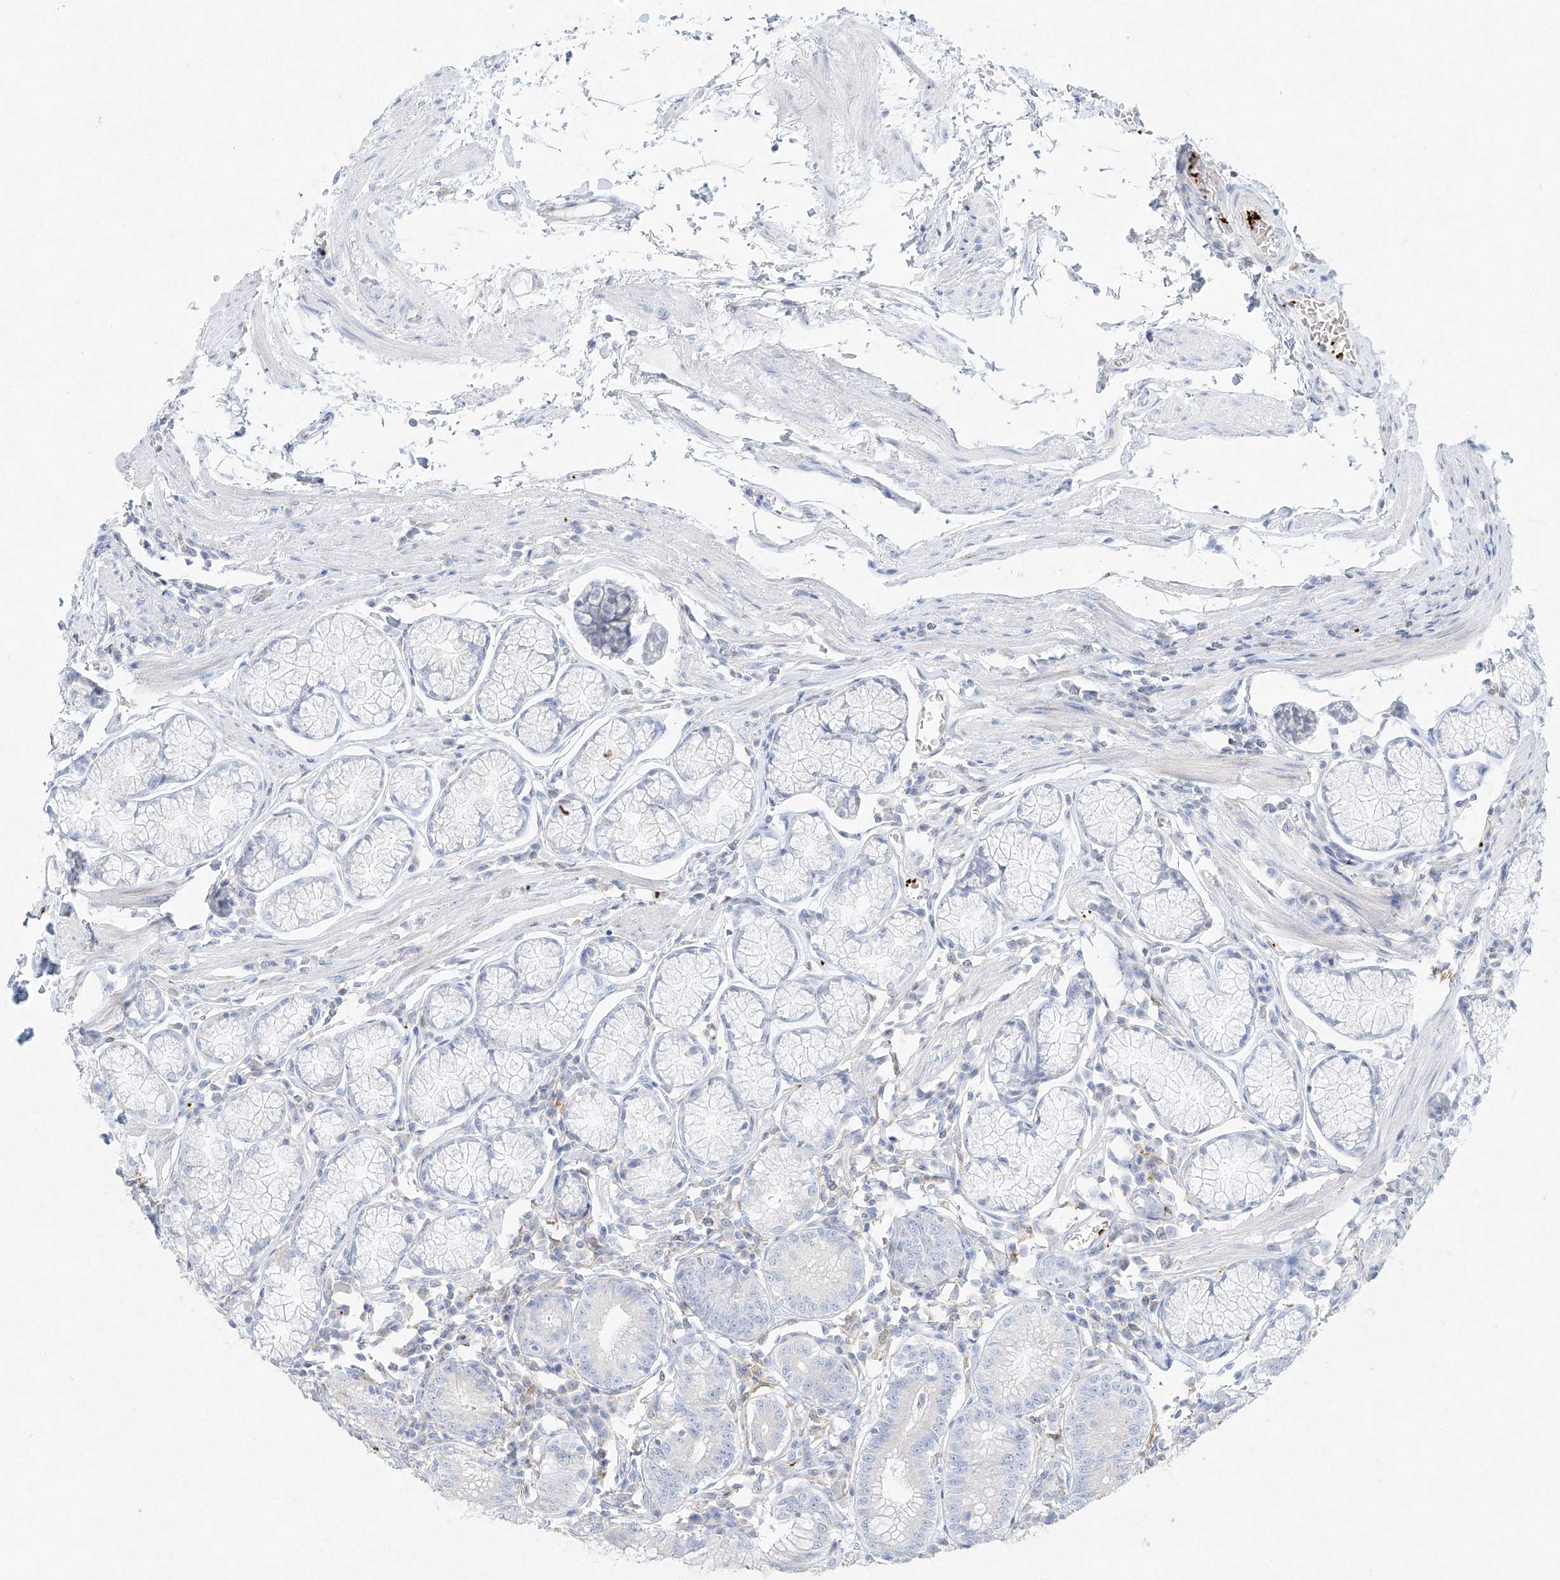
{"staining": {"intensity": "negative", "quantity": "none", "location": "none"}, "tissue": "stomach", "cell_type": "Glandular cells", "image_type": "normal", "snomed": [{"axis": "morphology", "description": "Normal tissue, NOS"}, {"axis": "topography", "description": "Stomach"}], "caption": "This histopathology image is of benign stomach stained with immunohistochemistry to label a protein in brown with the nuclei are counter-stained blue. There is no expression in glandular cells. Nuclei are stained in blue.", "gene": "PLEK", "patient": {"sex": "male", "age": 55}}